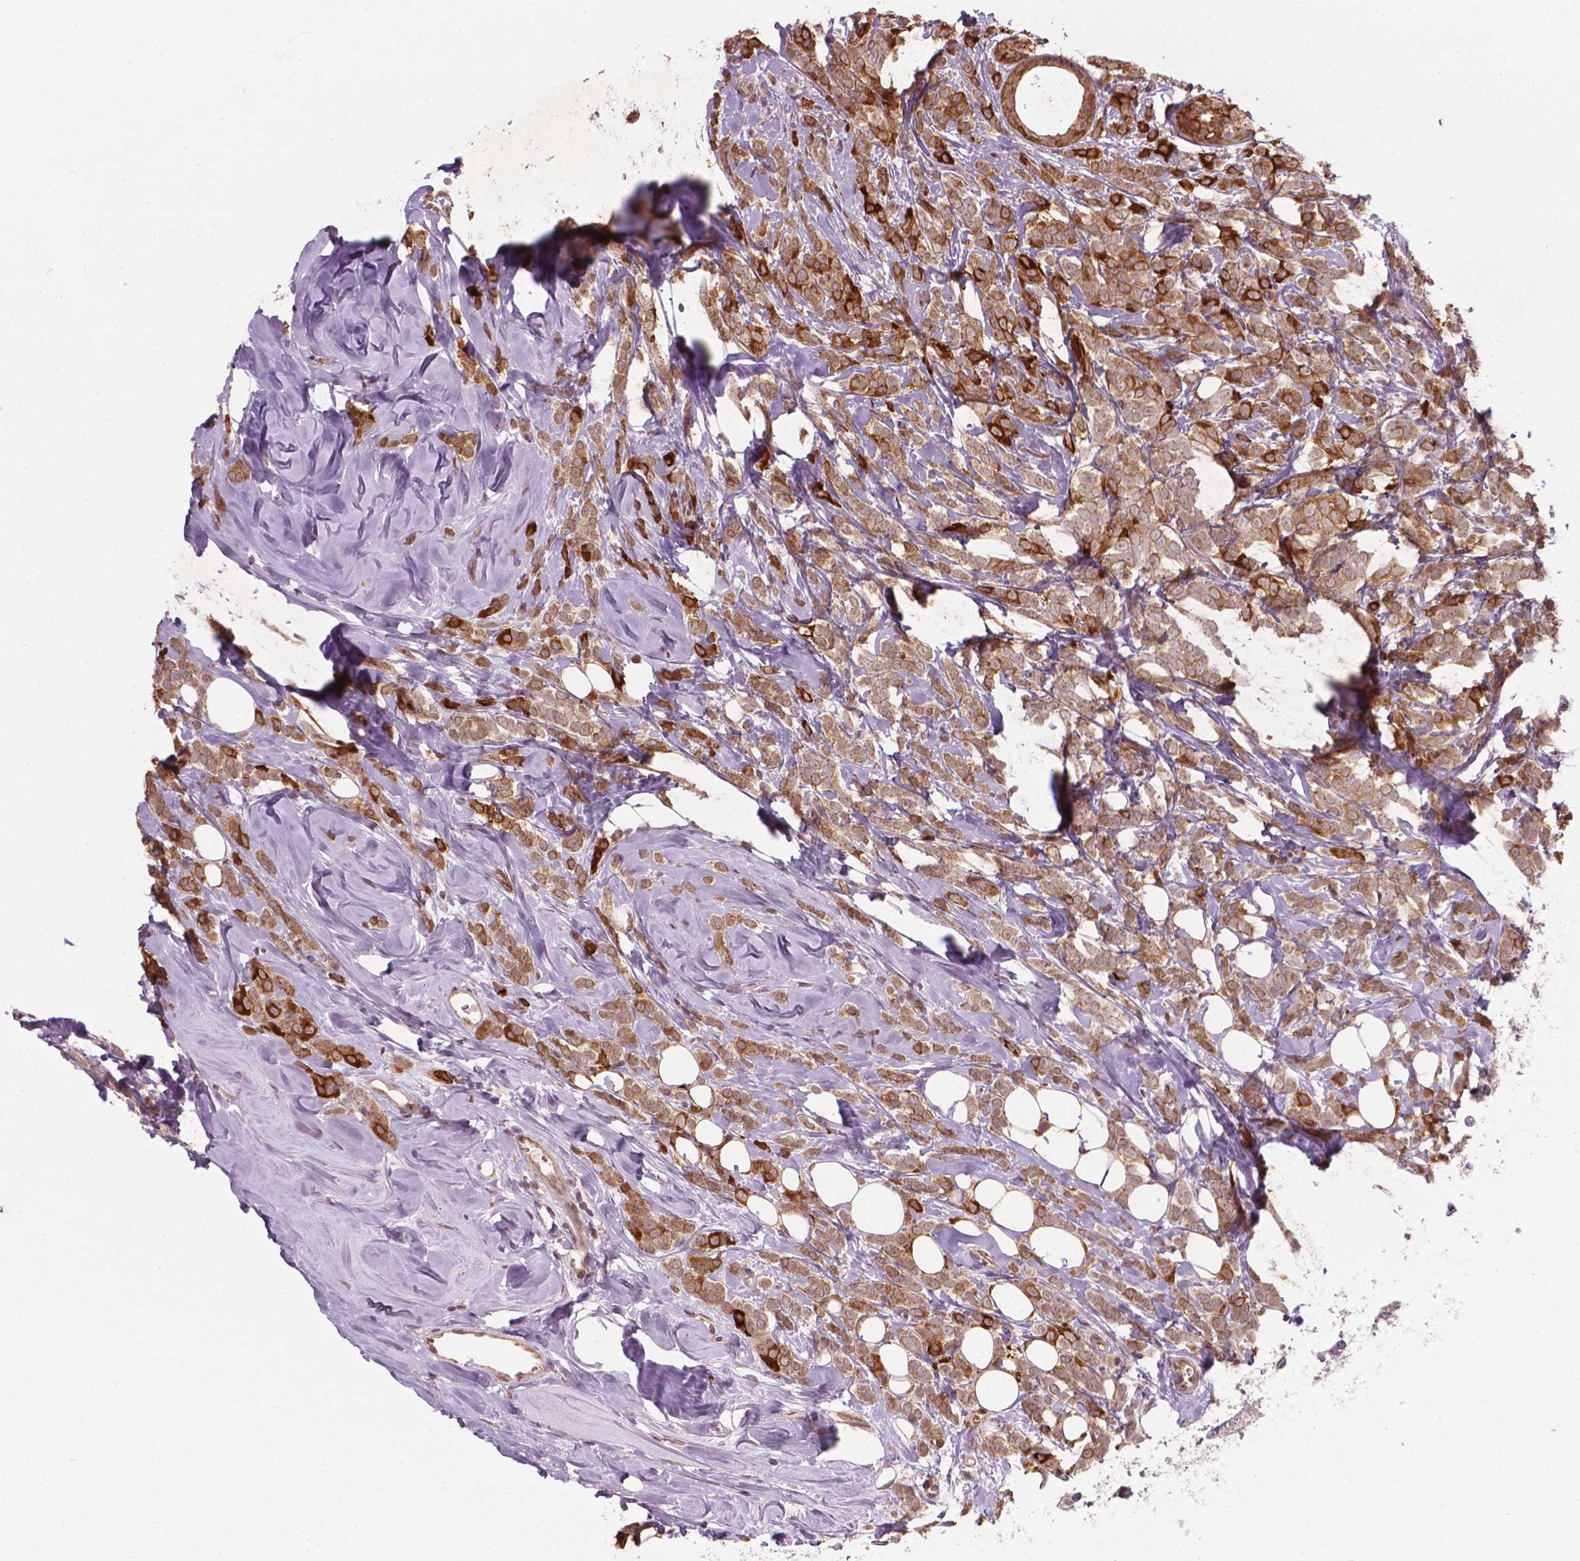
{"staining": {"intensity": "moderate", "quantity": ">75%", "location": "cytoplasmic/membranous"}, "tissue": "breast cancer", "cell_type": "Tumor cells", "image_type": "cancer", "snomed": [{"axis": "morphology", "description": "Lobular carcinoma"}, {"axis": "topography", "description": "Breast"}], "caption": "Protein expression analysis of human breast lobular carcinoma reveals moderate cytoplasmic/membranous expression in about >75% of tumor cells.", "gene": "NFAT5", "patient": {"sex": "female", "age": 49}}